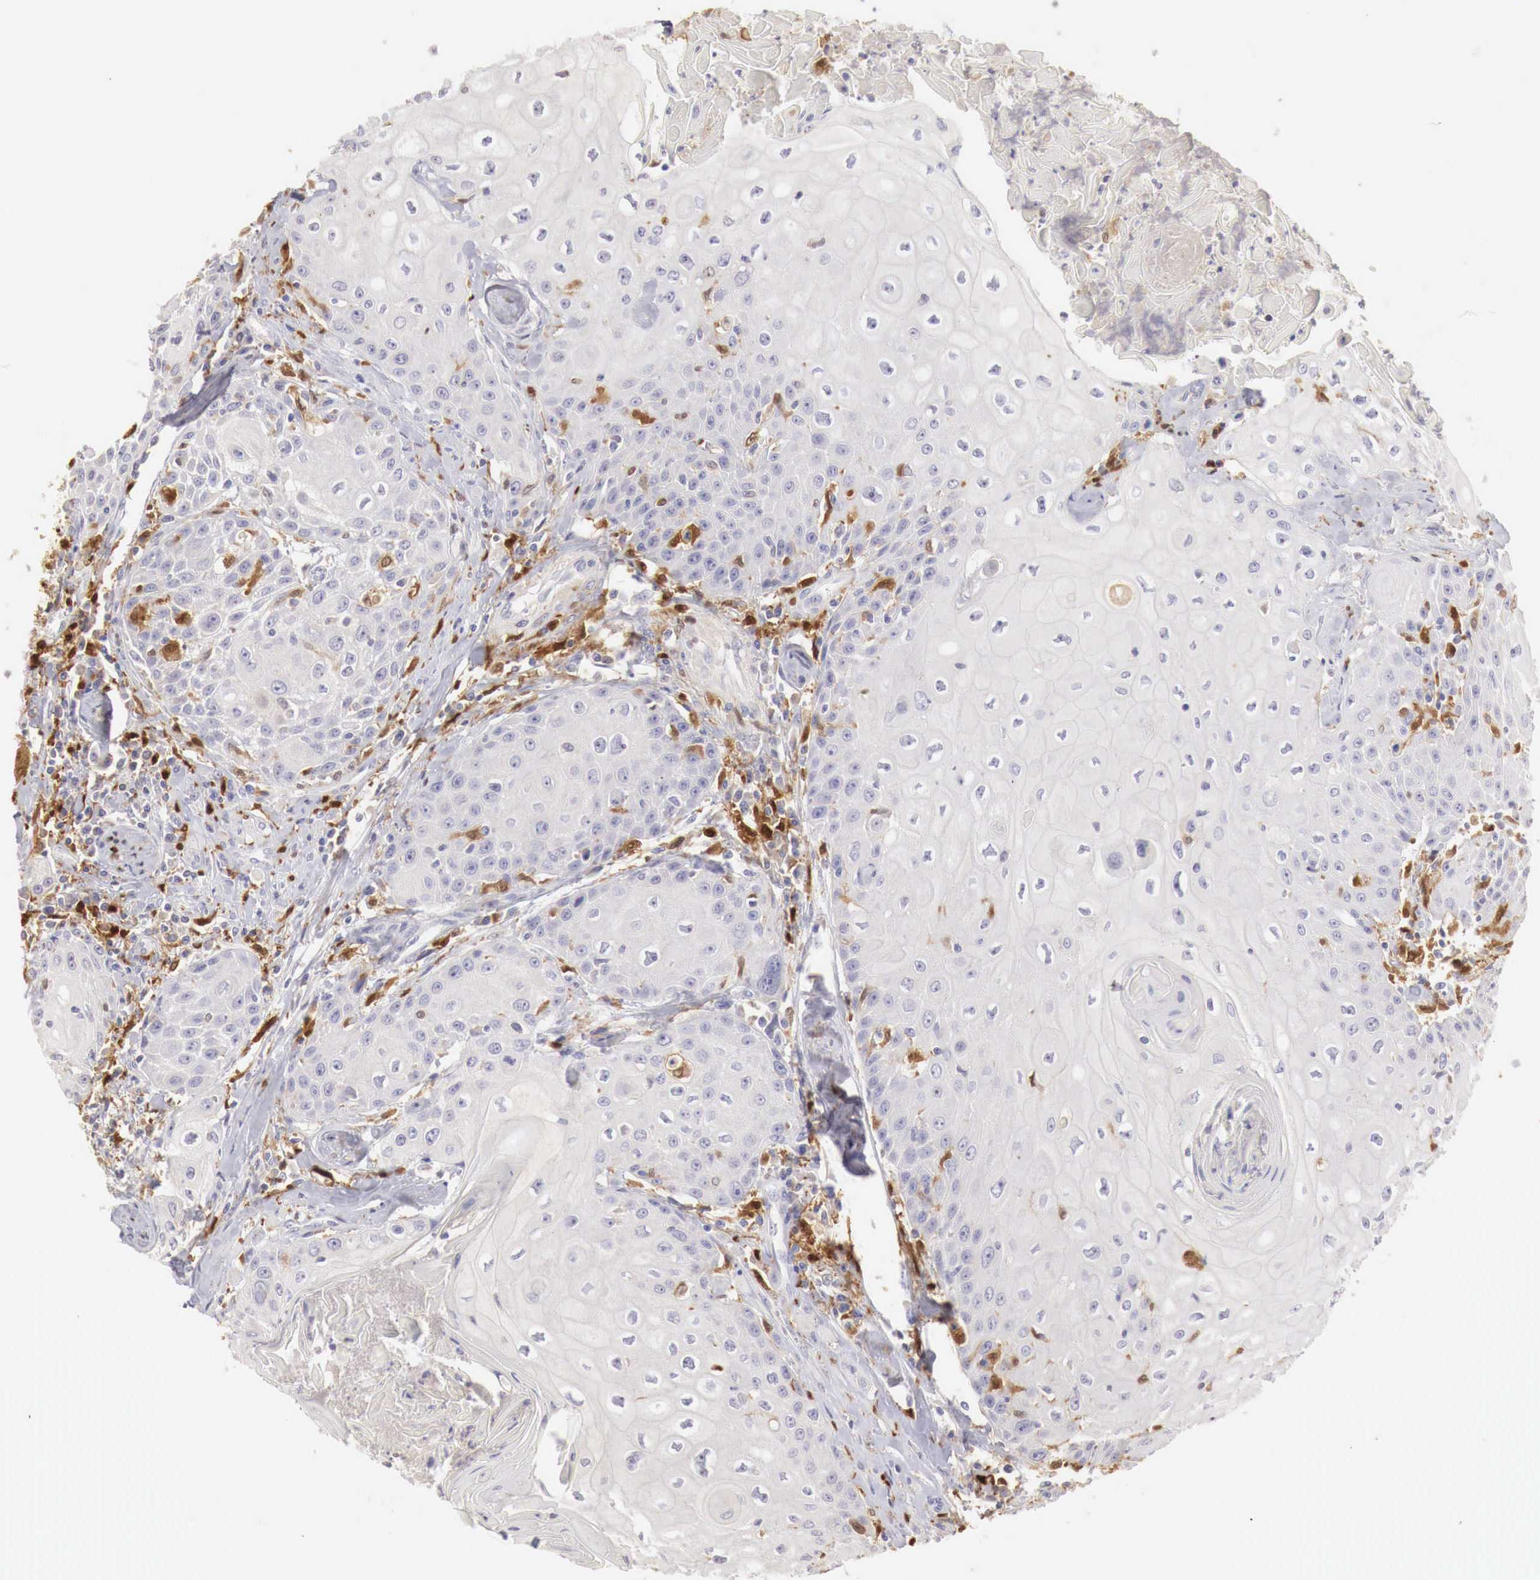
{"staining": {"intensity": "negative", "quantity": "none", "location": "none"}, "tissue": "head and neck cancer", "cell_type": "Tumor cells", "image_type": "cancer", "snomed": [{"axis": "morphology", "description": "Squamous cell carcinoma, NOS"}, {"axis": "topography", "description": "Oral tissue"}, {"axis": "topography", "description": "Head-Neck"}], "caption": "This is a image of immunohistochemistry staining of squamous cell carcinoma (head and neck), which shows no staining in tumor cells. Nuclei are stained in blue.", "gene": "RENBP", "patient": {"sex": "female", "age": 82}}